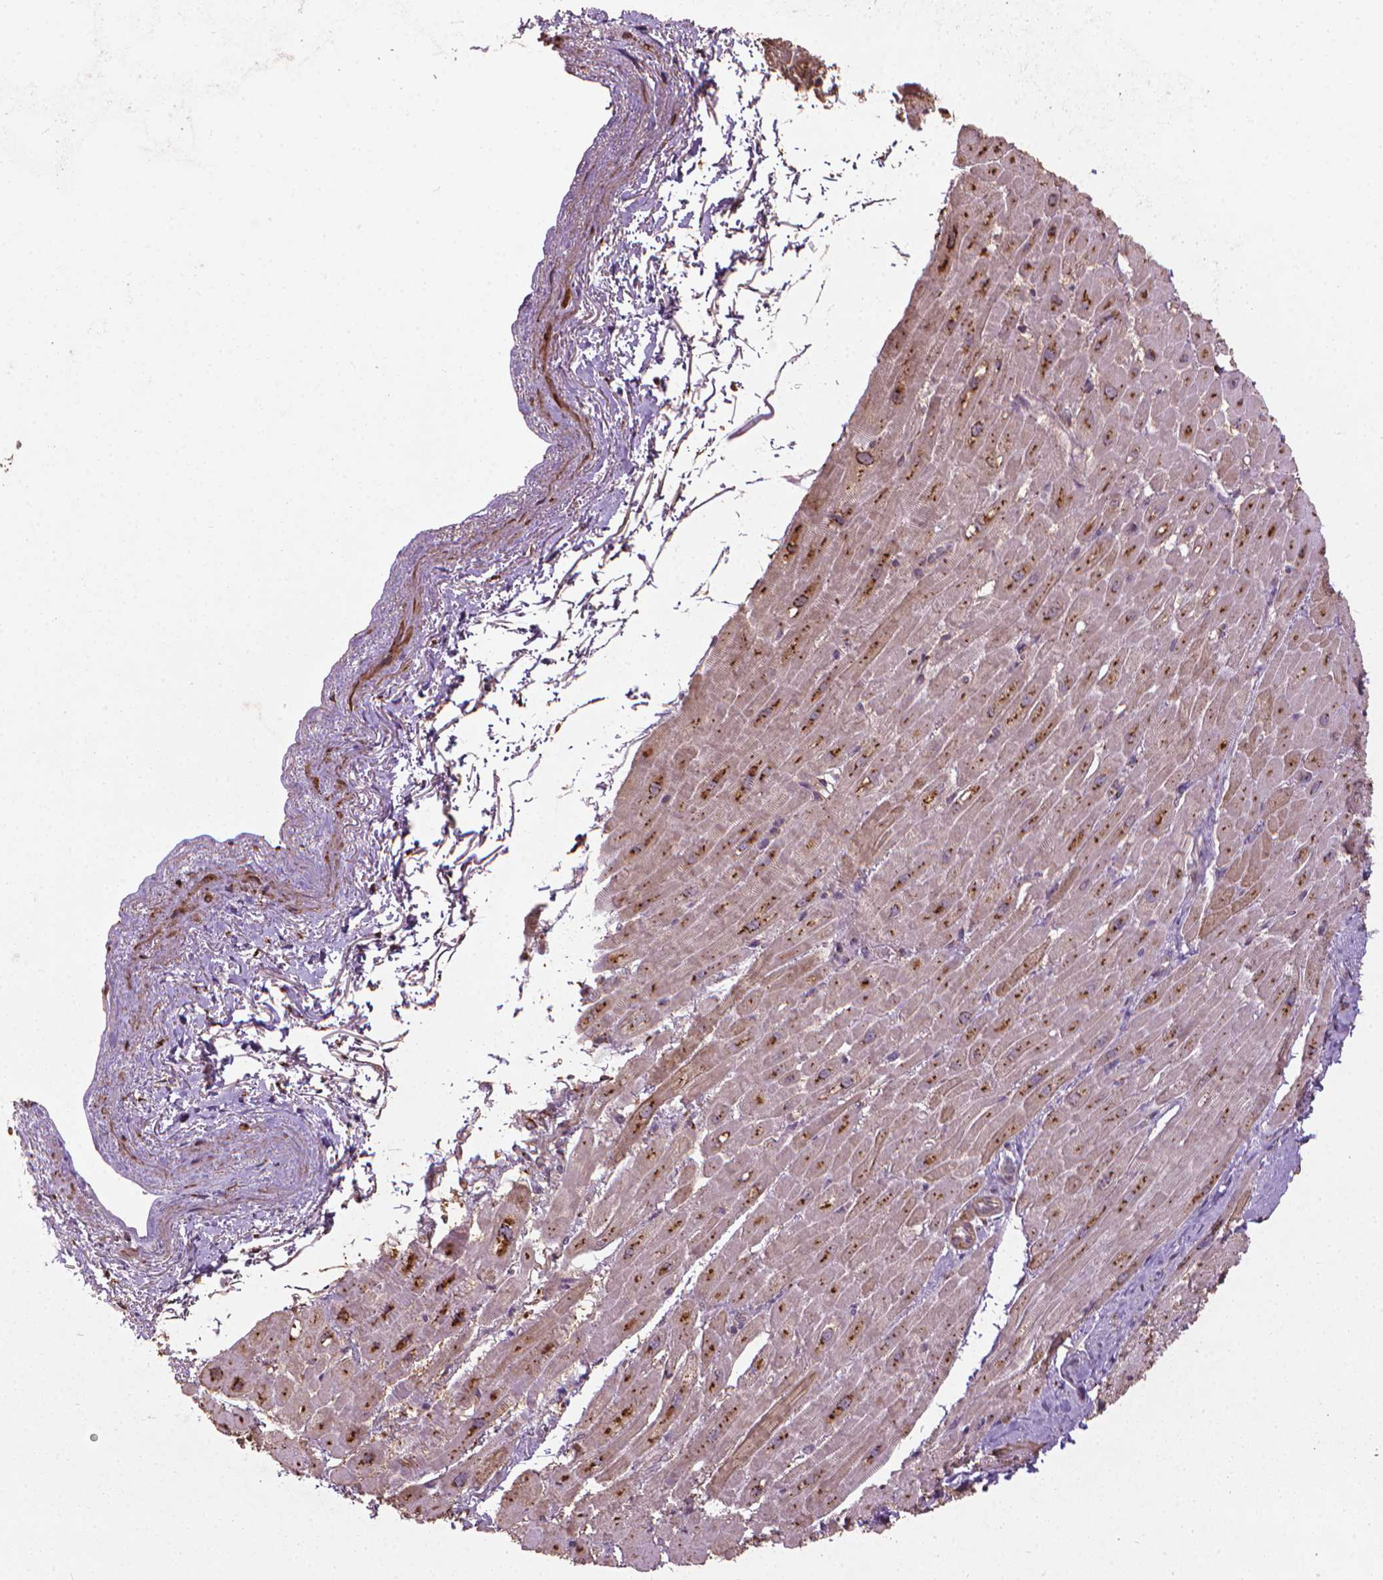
{"staining": {"intensity": "moderate", "quantity": ">75%", "location": "cytoplasmic/membranous"}, "tissue": "heart muscle", "cell_type": "Cardiomyocytes", "image_type": "normal", "snomed": [{"axis": "morphology", "description": "Normal tissue, NOS"}, {"axis": "topography", "description": "Heart"}], "caption": "High-power microscopy captured an immunohistochemistry (IHC) photomicrograph of unremarkable heart muscle, revealing moderate cytoplasmic/membranous expression in approximately >75% of cardiomyocytes. Ihc stains the protein in brown and the nuclei are stained blue.", "gene": "GAS1", "patient": {"sex": "male", "age": 62}}